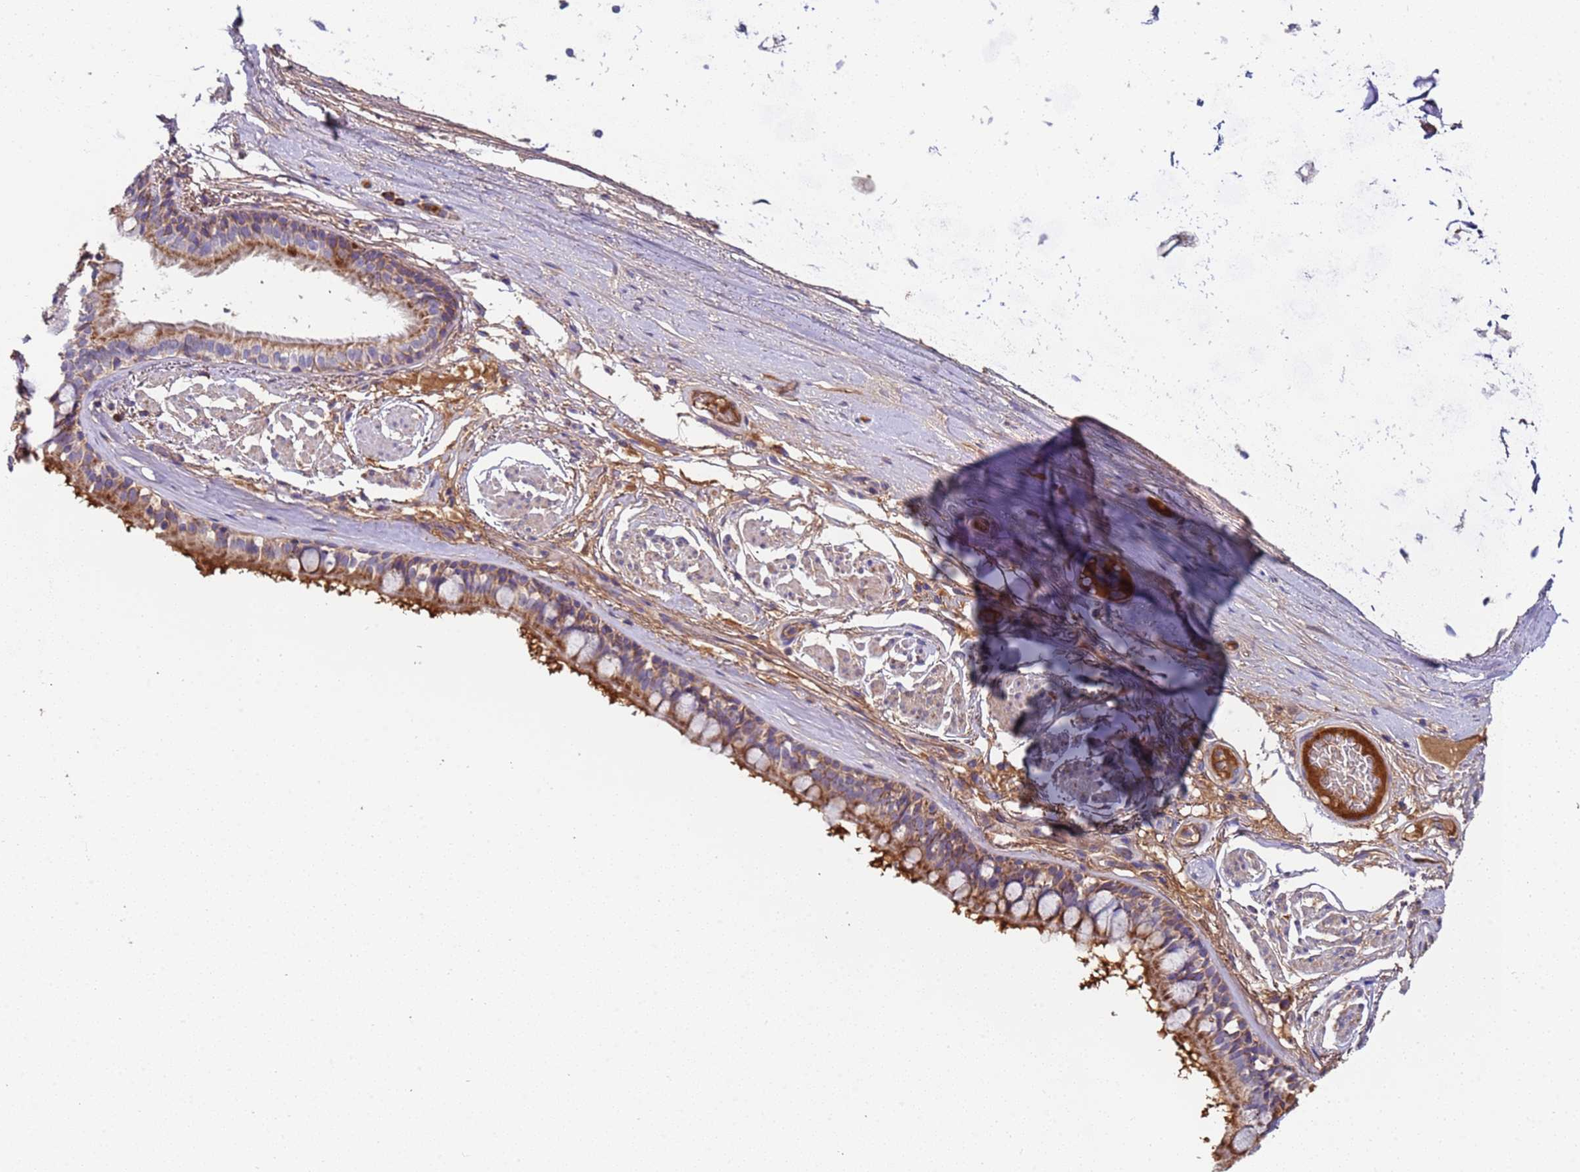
{"staining": {"intensity": "strong", "quantity": ">75%", "location": "cytoplasmic/membranous"}, "tissue": "bronchus", "cell_type": "Respiratory epithelial cells", "image_type": "normal", "snomed": [{"axis": "morphology", "description": "Normal tissue, NOS"}, {"axis": "topography", "description": "Bronchus"}], "caption": "Immunohistochemistry (DAB) staining of normal bronchus exhibits strong cytoplasmic/membranous protein positivity in approximately >75% of respiratory epithelial cells. The protein of interest is stained brown, and the nuclei are stained in blue (DAB (3,3'-diaminobenzidine) IHC with brightfield microscopy, high magnification).", "gene": "TMEM126A", "patient": {"sex": "male", "age": 70}}